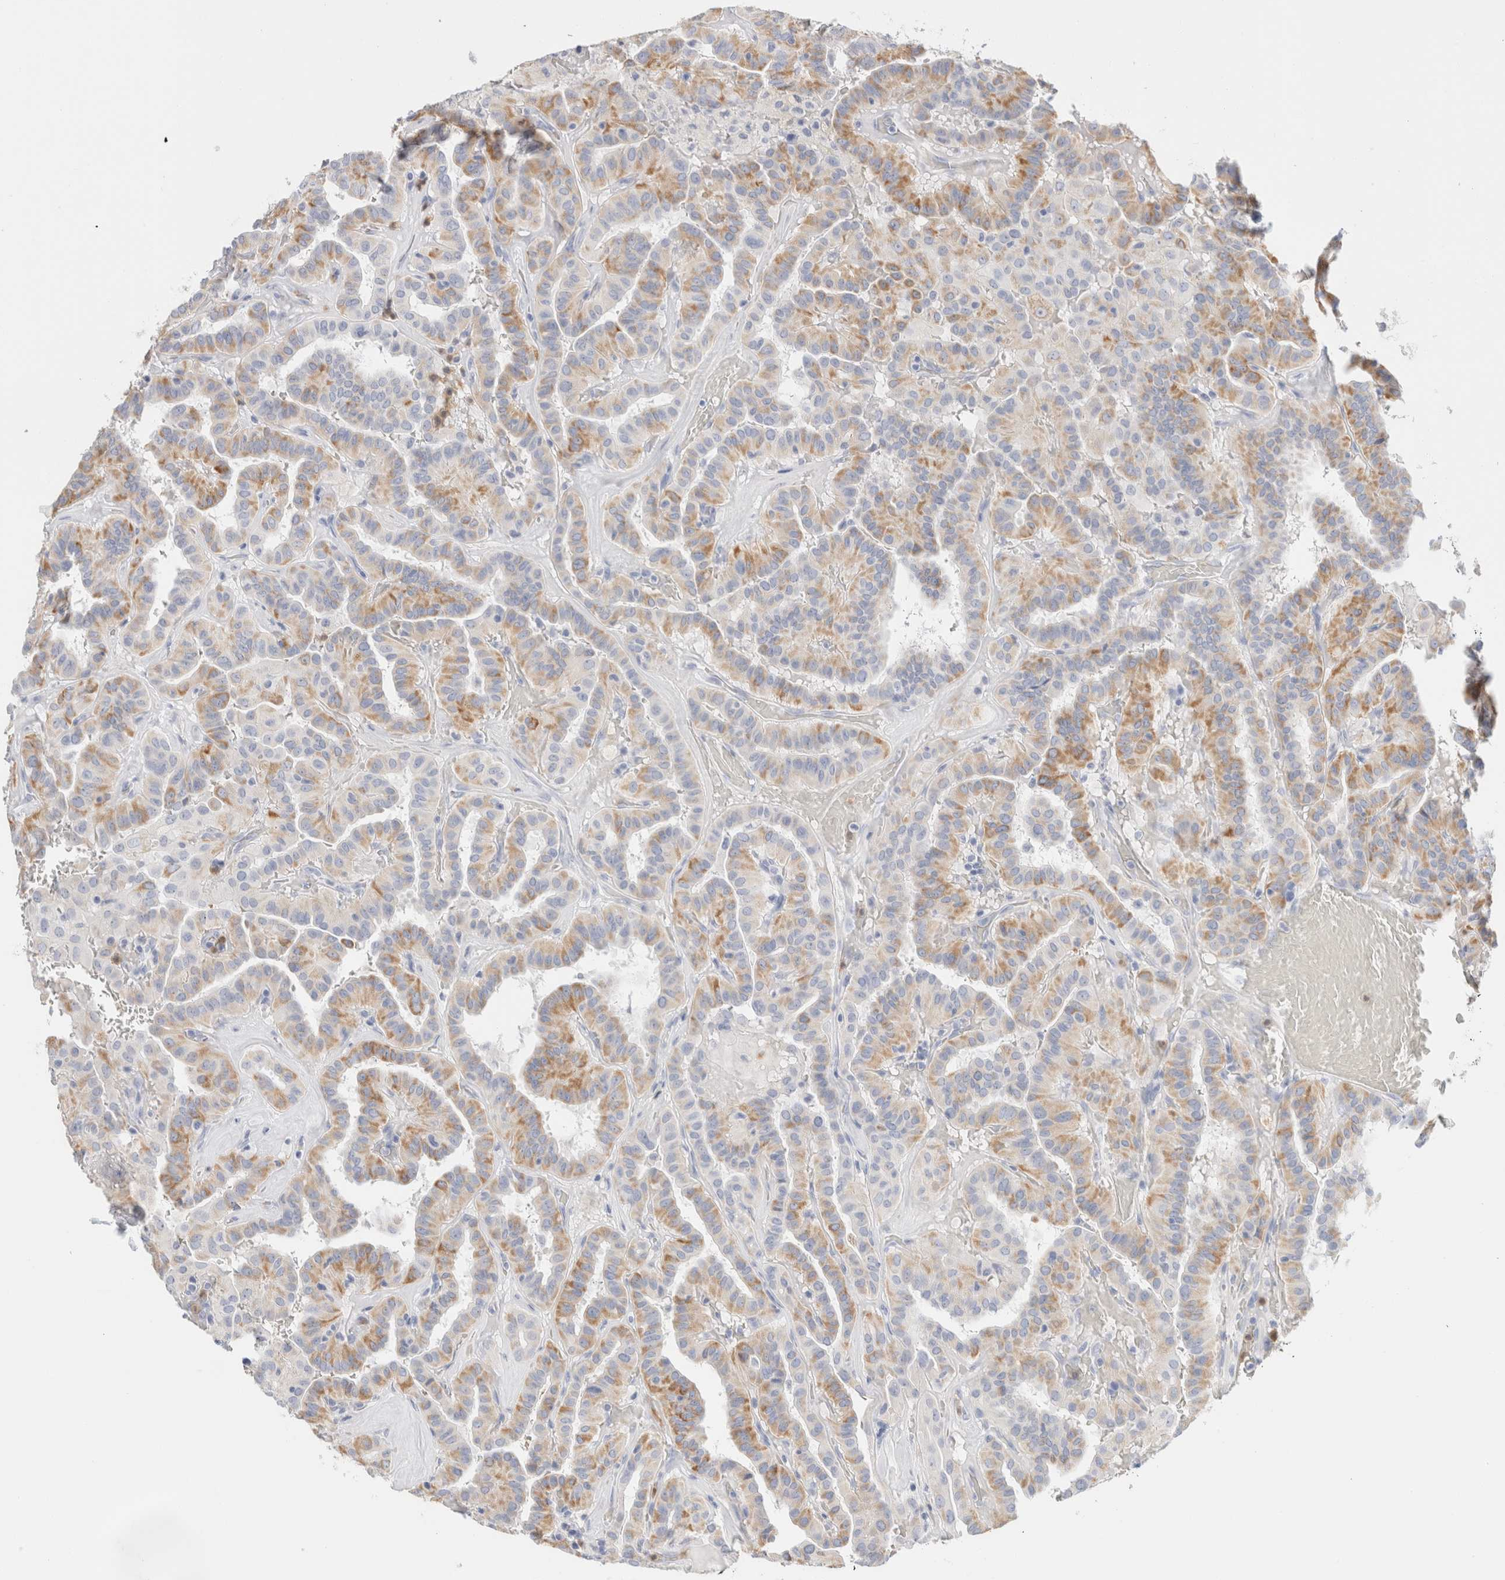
{"staining": {"intensity": "moderate", "quantity": ">75%", "location": "cytoplasmic/membranous"}, "tissue": "thyroid cancer", "cell_type": "Tumor cells", "image_type": "cancer", "snomed": [{"axis": "morphology", "description": "Papillary adenocarcinoma, NOS"}, {"axis": "topography", "description": "Thyroid gland"}], "caption": "This micrograph exhibits IHC staining of human thyroid cancer (papillary adenocarcinoma), with medium moderate cytoplasmic/membranous expression in about >75% of tumor cells.", "gene": "ARG1", "patient": {"sex": "male", "age": 77}}